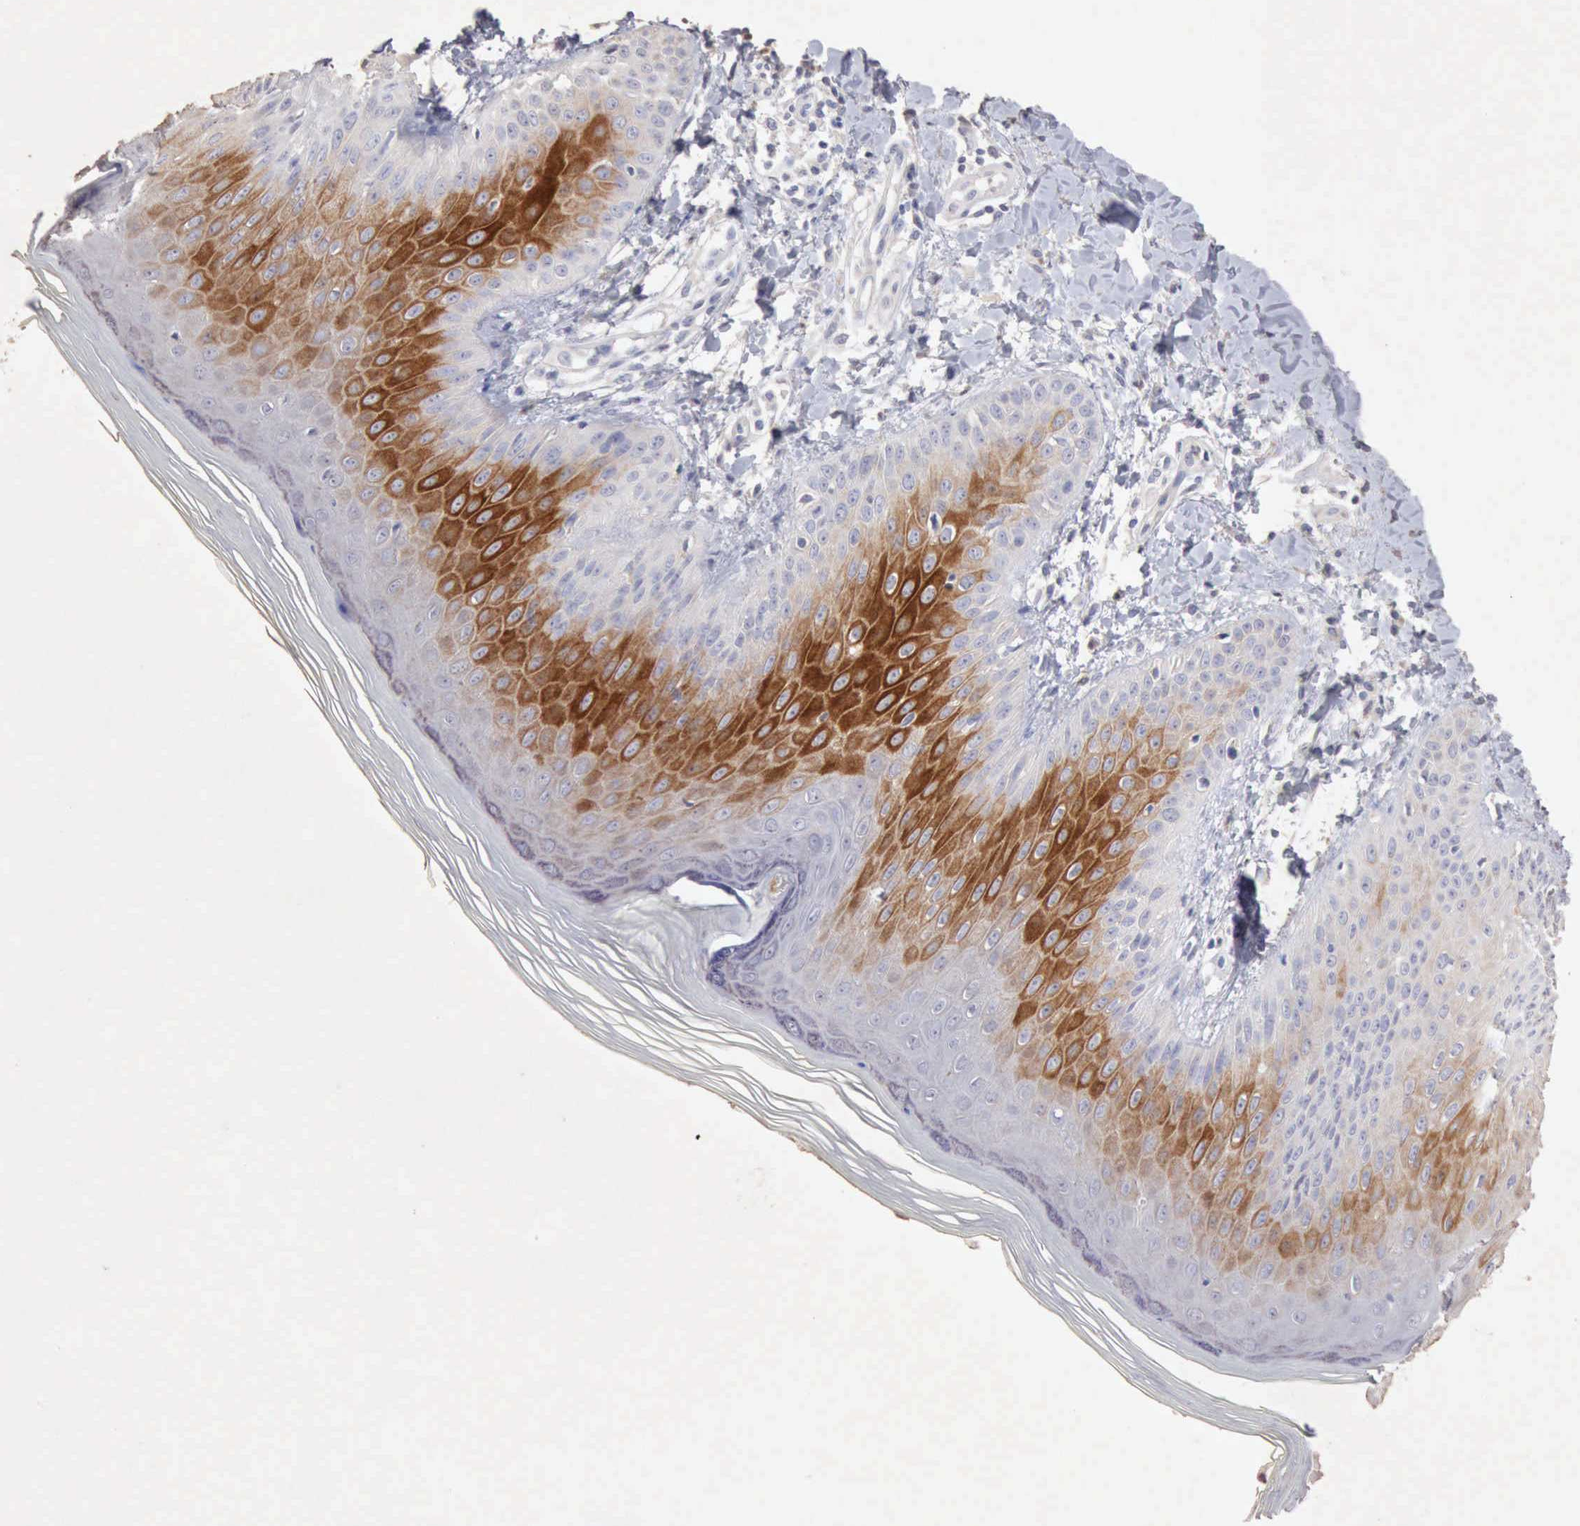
{"staining": {"intensity": "strong", "quantity": "25%-75%", "location": "cytoplasmic/membranous"}, "tissue": "skin", "cell_type": "Epidermal cells", "image_type": "normal", "snomed": [{"axis": "morphology", "description": "Normal tissue, NOS"}, {"axis": "morphology", "description": "Inflammation, NOS"}, {"axis": "topography", "description": "Soft tissue"}, {"axis": "topography", "description": "Anal"}], "caption": "Immunohistochemistry histopathology image of benign skin stained for a protein (brown), which exhibits high levels of strong cytoplasmic/membranous positivity in approximately 25%-75% of epidermal cells.", "gene": "KRT6B", "patient": {"sex": "female", "age": 15}}